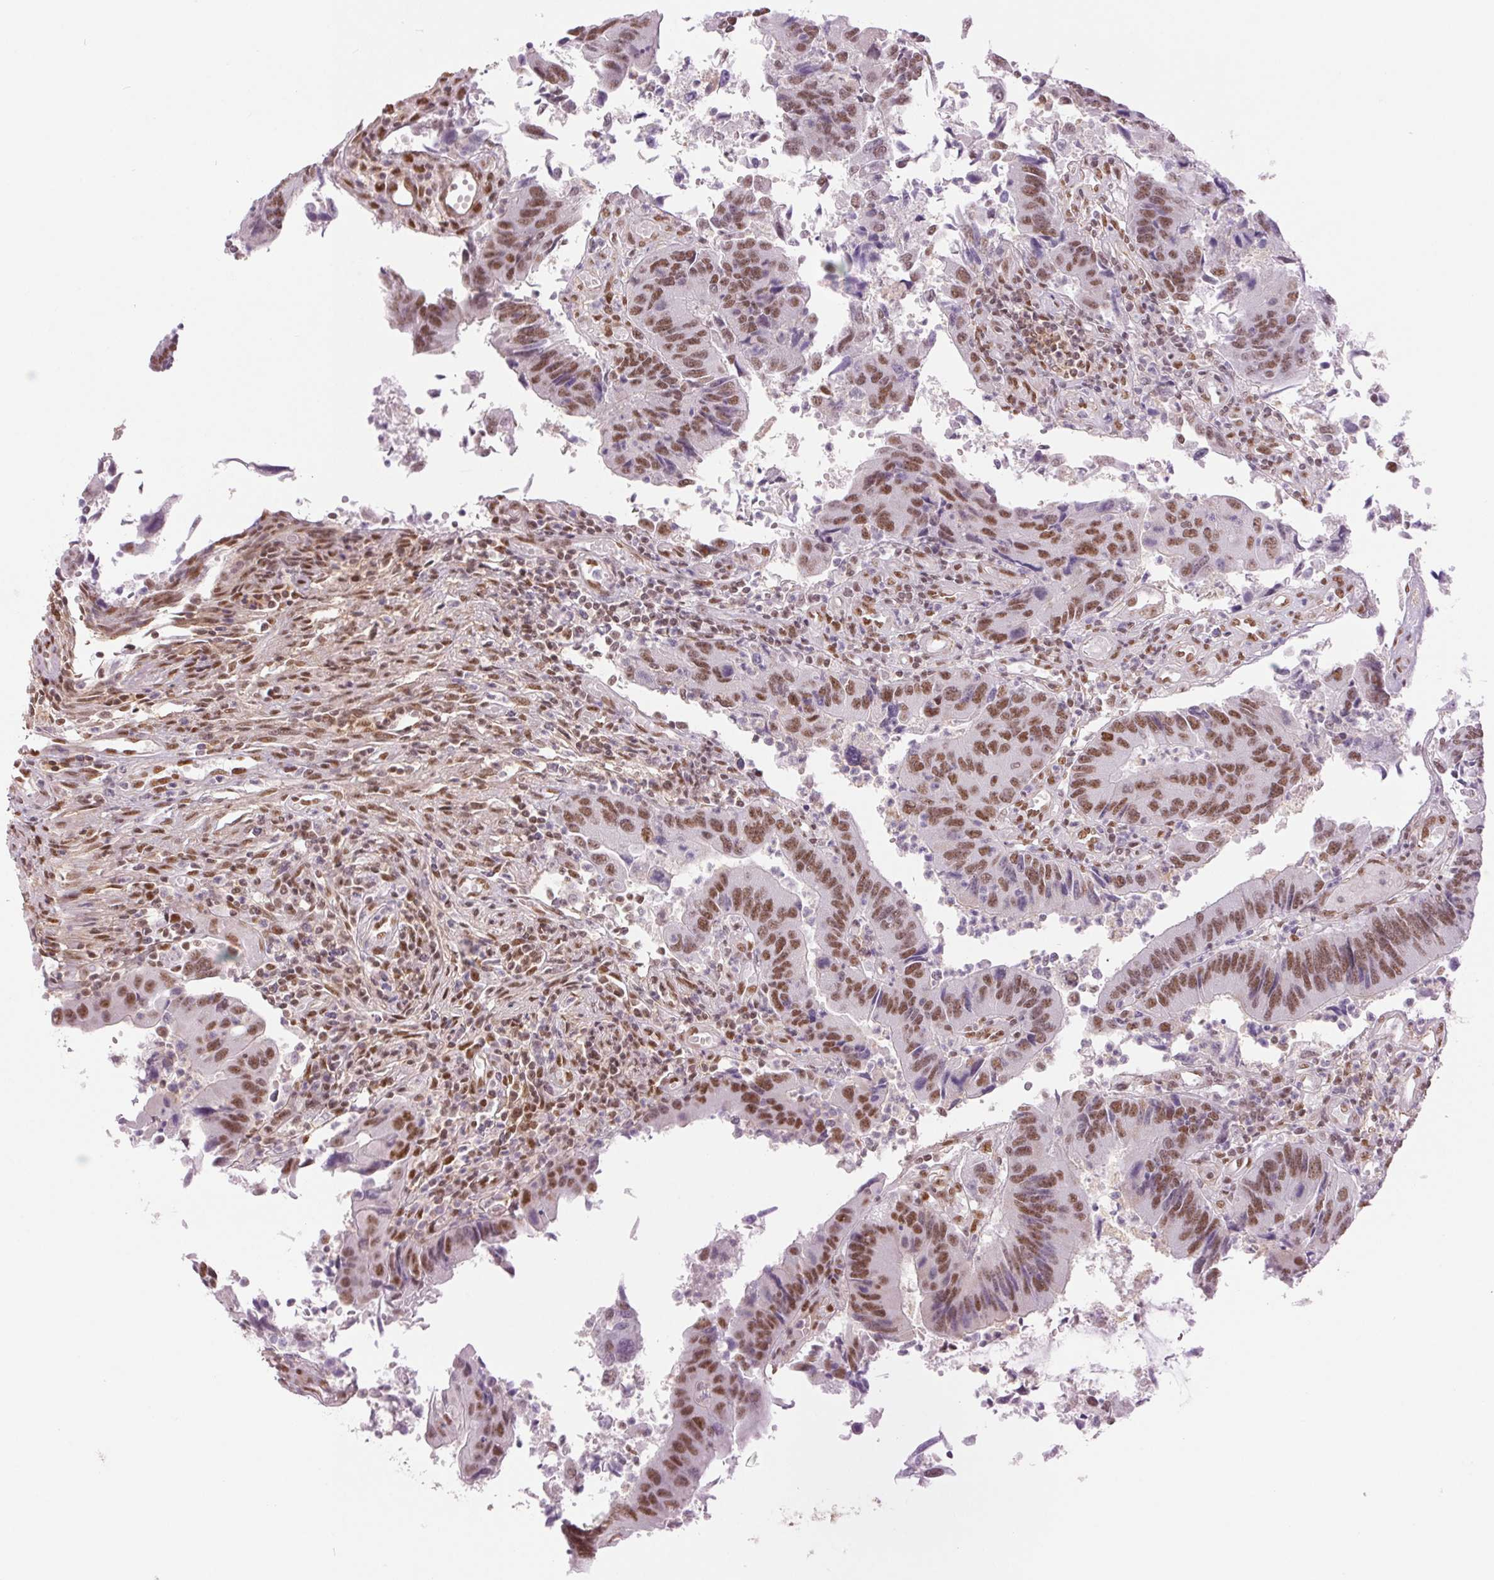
{"staining": {"intensity": "moderate", "quantity": ">75%", "location": "nuclear"}, "tissue": "colorectal cancer", "cell_type": "Tumor cells", "image_type": "cancer", "snomed": [{"axis": "morphology", "description": "Adenocarcinoma, NOS"}, {"axis": "topography", "description": "Colon"}], "caption": "Immunohistochemistry (IHC) micrograph of neoplastic tissue: human colorectal adenocarcinoma stained using immunohistochemistry demonstrates medium levels of moderate protein expression localized specifically in the nuclear of tumor cells, appearing as a nuclear brown color.", "gene": "ZFR2", "patient": {"sex": "female", "age": 67}}